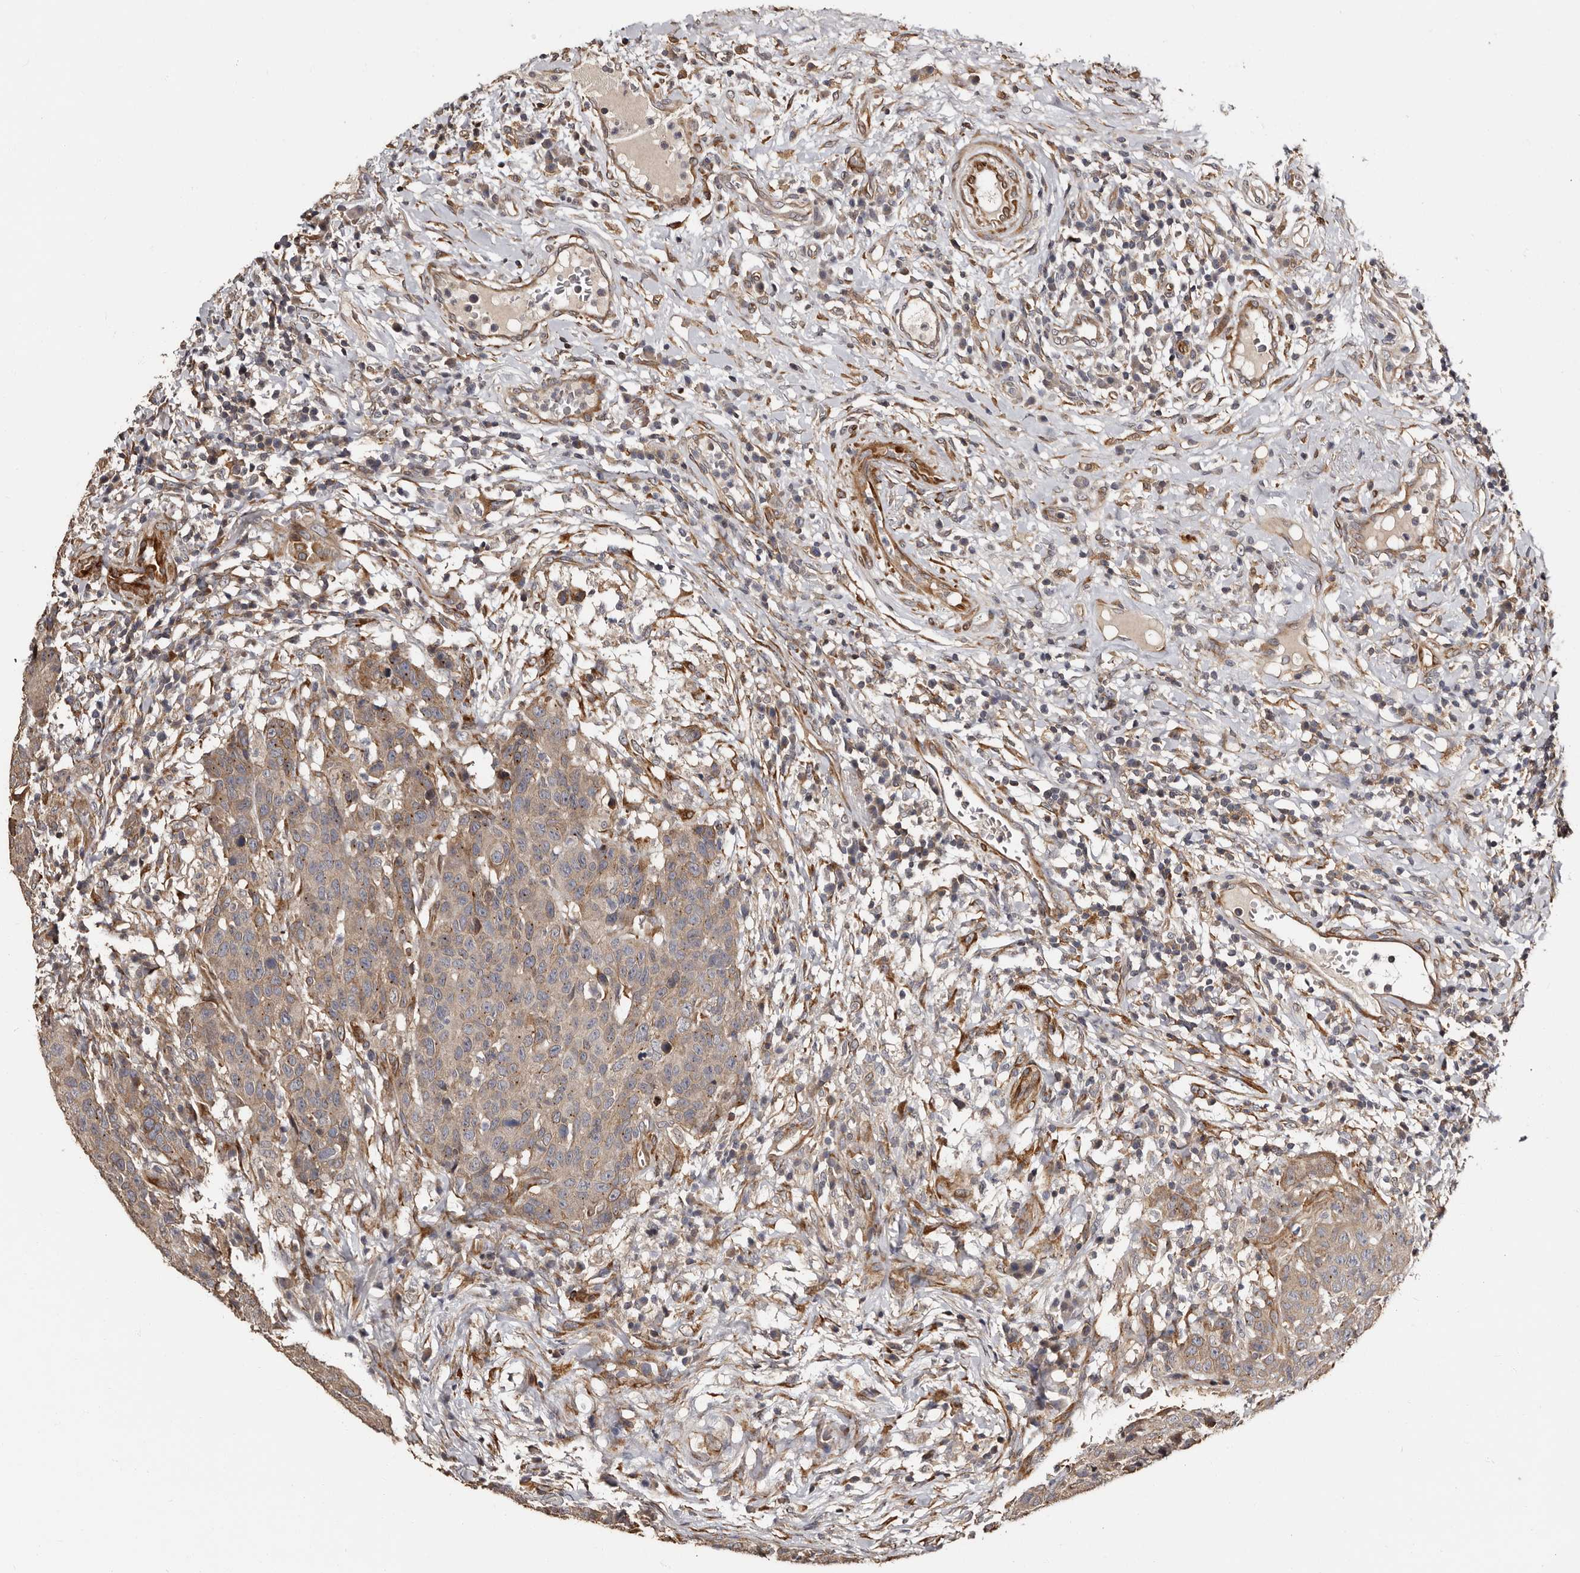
{"staining": {"intensity": "moderate", "quantity": "<25%", "location": "cytoplasmic/membranous"}, "tissue": "head and neck cancer", "cell_type": "Tumor cells", "image_type": "cancer", "snomed": [{"axis": "morphology", "description": "Squamous cell carcinoma, NOS"}, {"axis": "topography", "description": "Head-Neck"}], "caption": "Head and neck cancer (squamous cell carcinoma) was stained to show a protein in brown. There is low levels of moderate cytoplasmic/membranous staining in about <25% of tumor cells.", "gene": "TBC1D22B", "patient": {"sex": "male", "age": 66}}